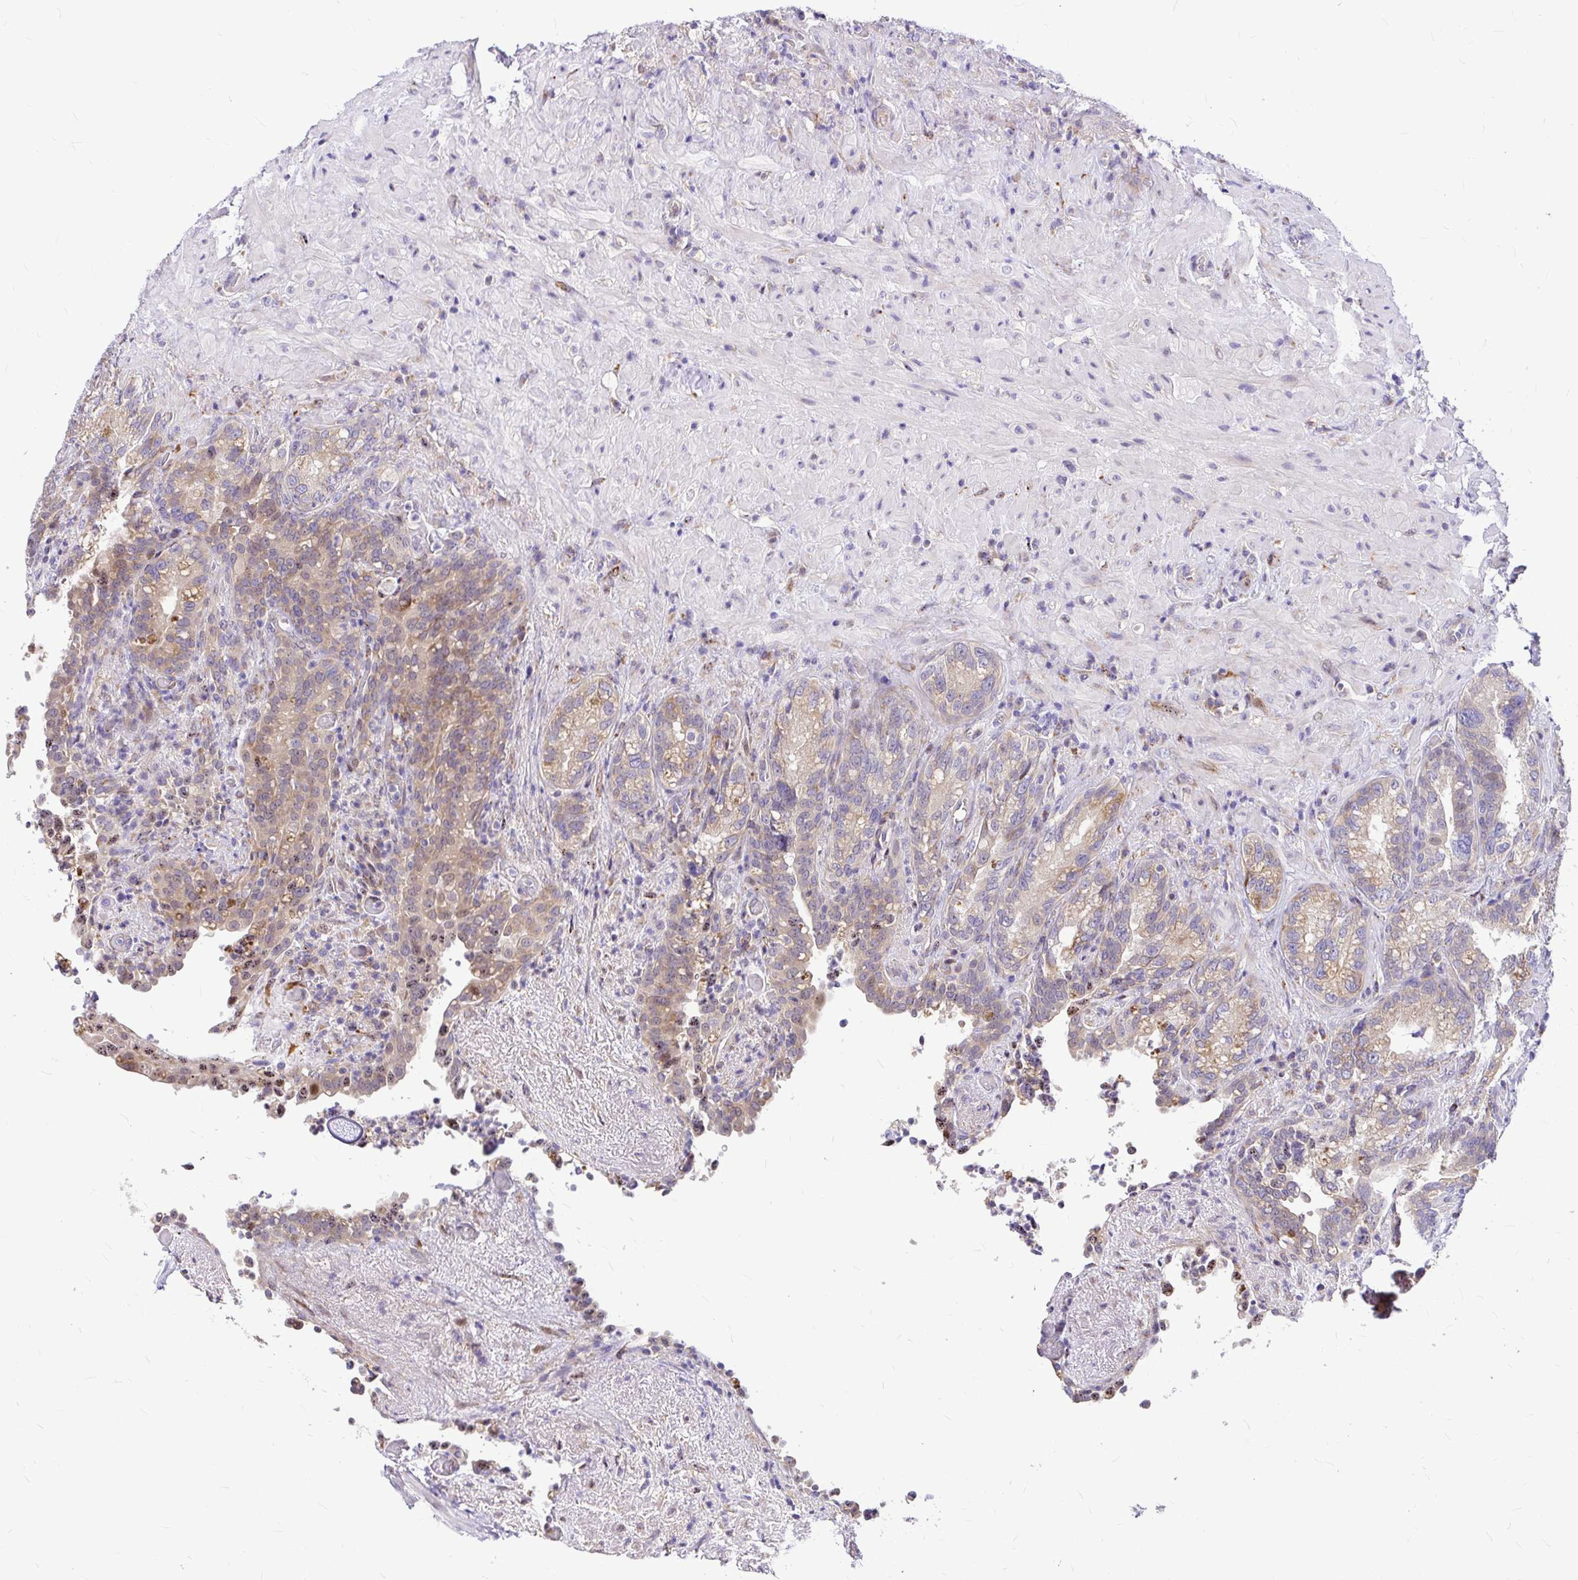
{"staining": {"intensity": "weak", "quantity": "25%-75%", "location": "cytoplasmic/membranous"}, "tissue": "seminal vesicle", "cell_type": "Glandular cells", "image_type": "normal", "snomed": [{"axis": "morphology", "description": "Normal tissue, NOS"}, {"axis": "topography", "description": "Seminal veicle"}], "caption": "A brown stain shows weak cytoplasmic/membranous expression of a protein in glandular cells of normal human seminal vesicle.", "gene": "GABBR2", "patient": {"sex": "male", "age": 68}}